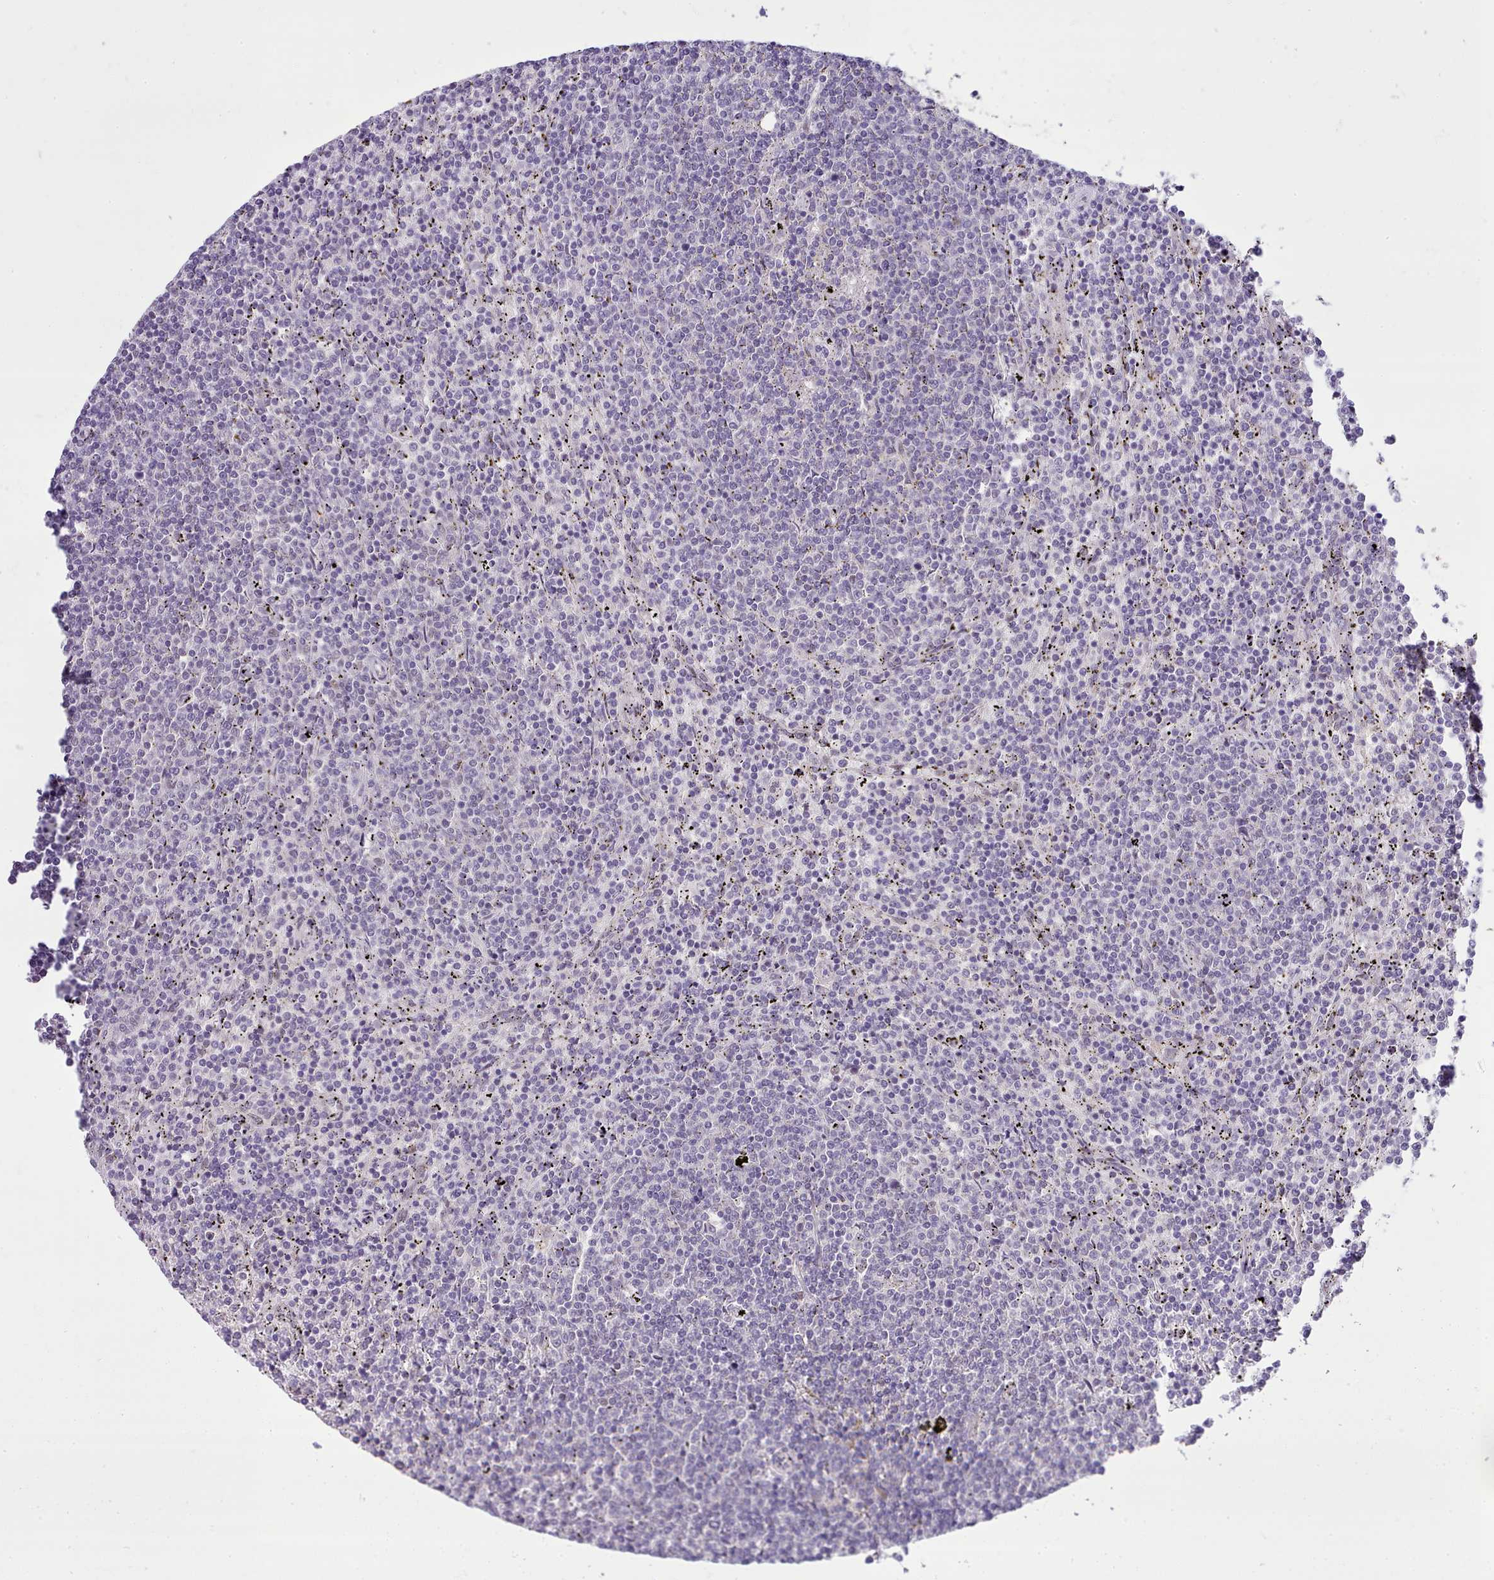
{"staining": {"intensity": "negative", "quantity": "none", "location": "none"}, "tissue": "lymphoma", "cell_type": "Tumor cells", "image_type": "cancer", "snomed": [{"axis": "morphology", "description": "Malignant lymphoma, non-Hodgkin's type, Low grade"}, {"axis": "topography", "description": "Spleen"}], "caption": "Tumor cells show no significant expression in lymphoma.", "gene": "HOXB7", "patient": {"sex": "female", "age": 50}}